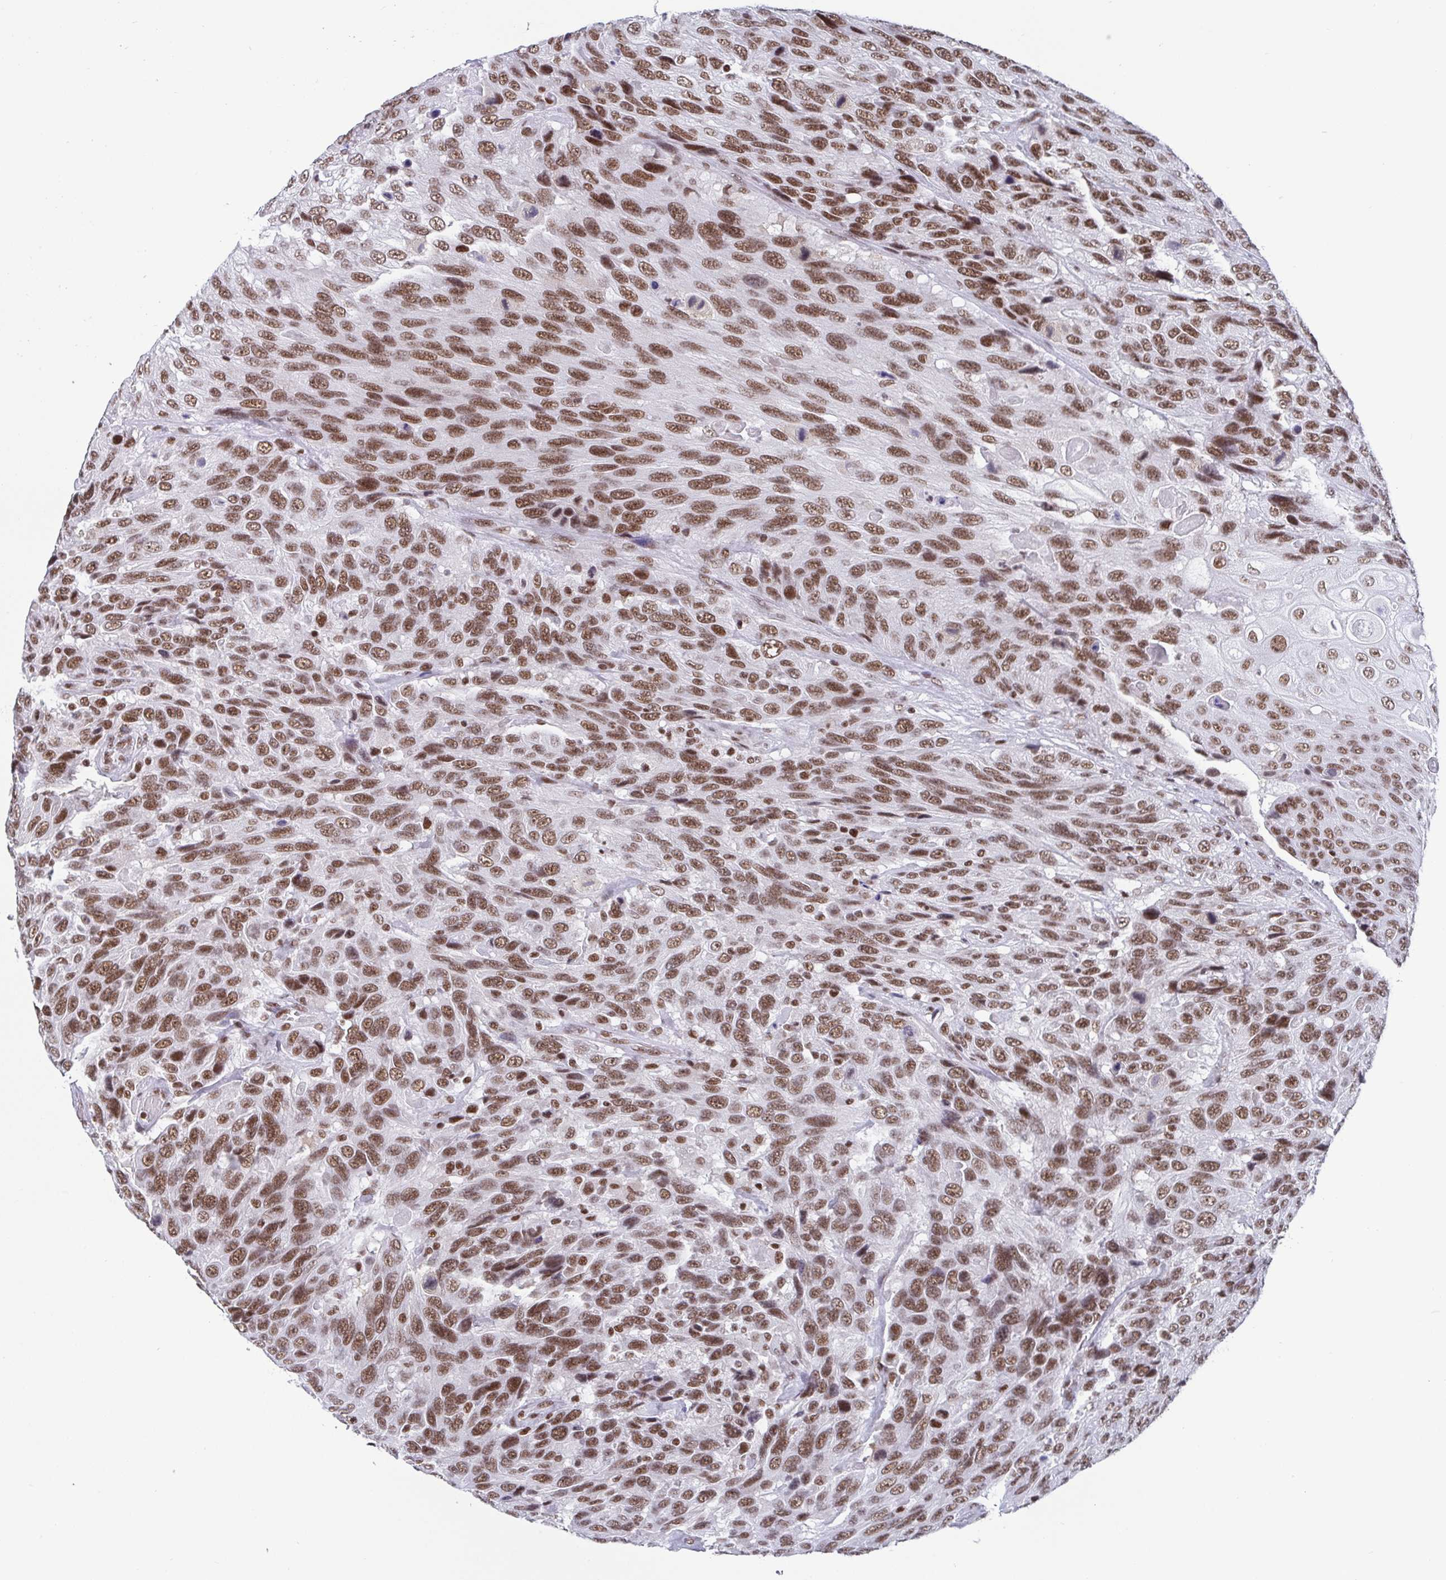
{"staining": {"intensity": "moderate", "quantity": ">75%", "location": "nuclear"}, "tissue": "urothelial cancer", "cell_type": "Tumor cells", "image_type": "cancer", "snomed": [{"axis": "morphology", "description": "Urothelial carcinoma, High grade"}, {"axis": "topography", "description": "Urinary bladder"}], "caption": "This is an image of immunohistochemistry (IHC) staining of urothelial carcinoma (high-grade), which shows moderate expression in the nuclear of tumor cells.", "gene": "CTCF", "patient": {"sex": "female", "age": 70}}